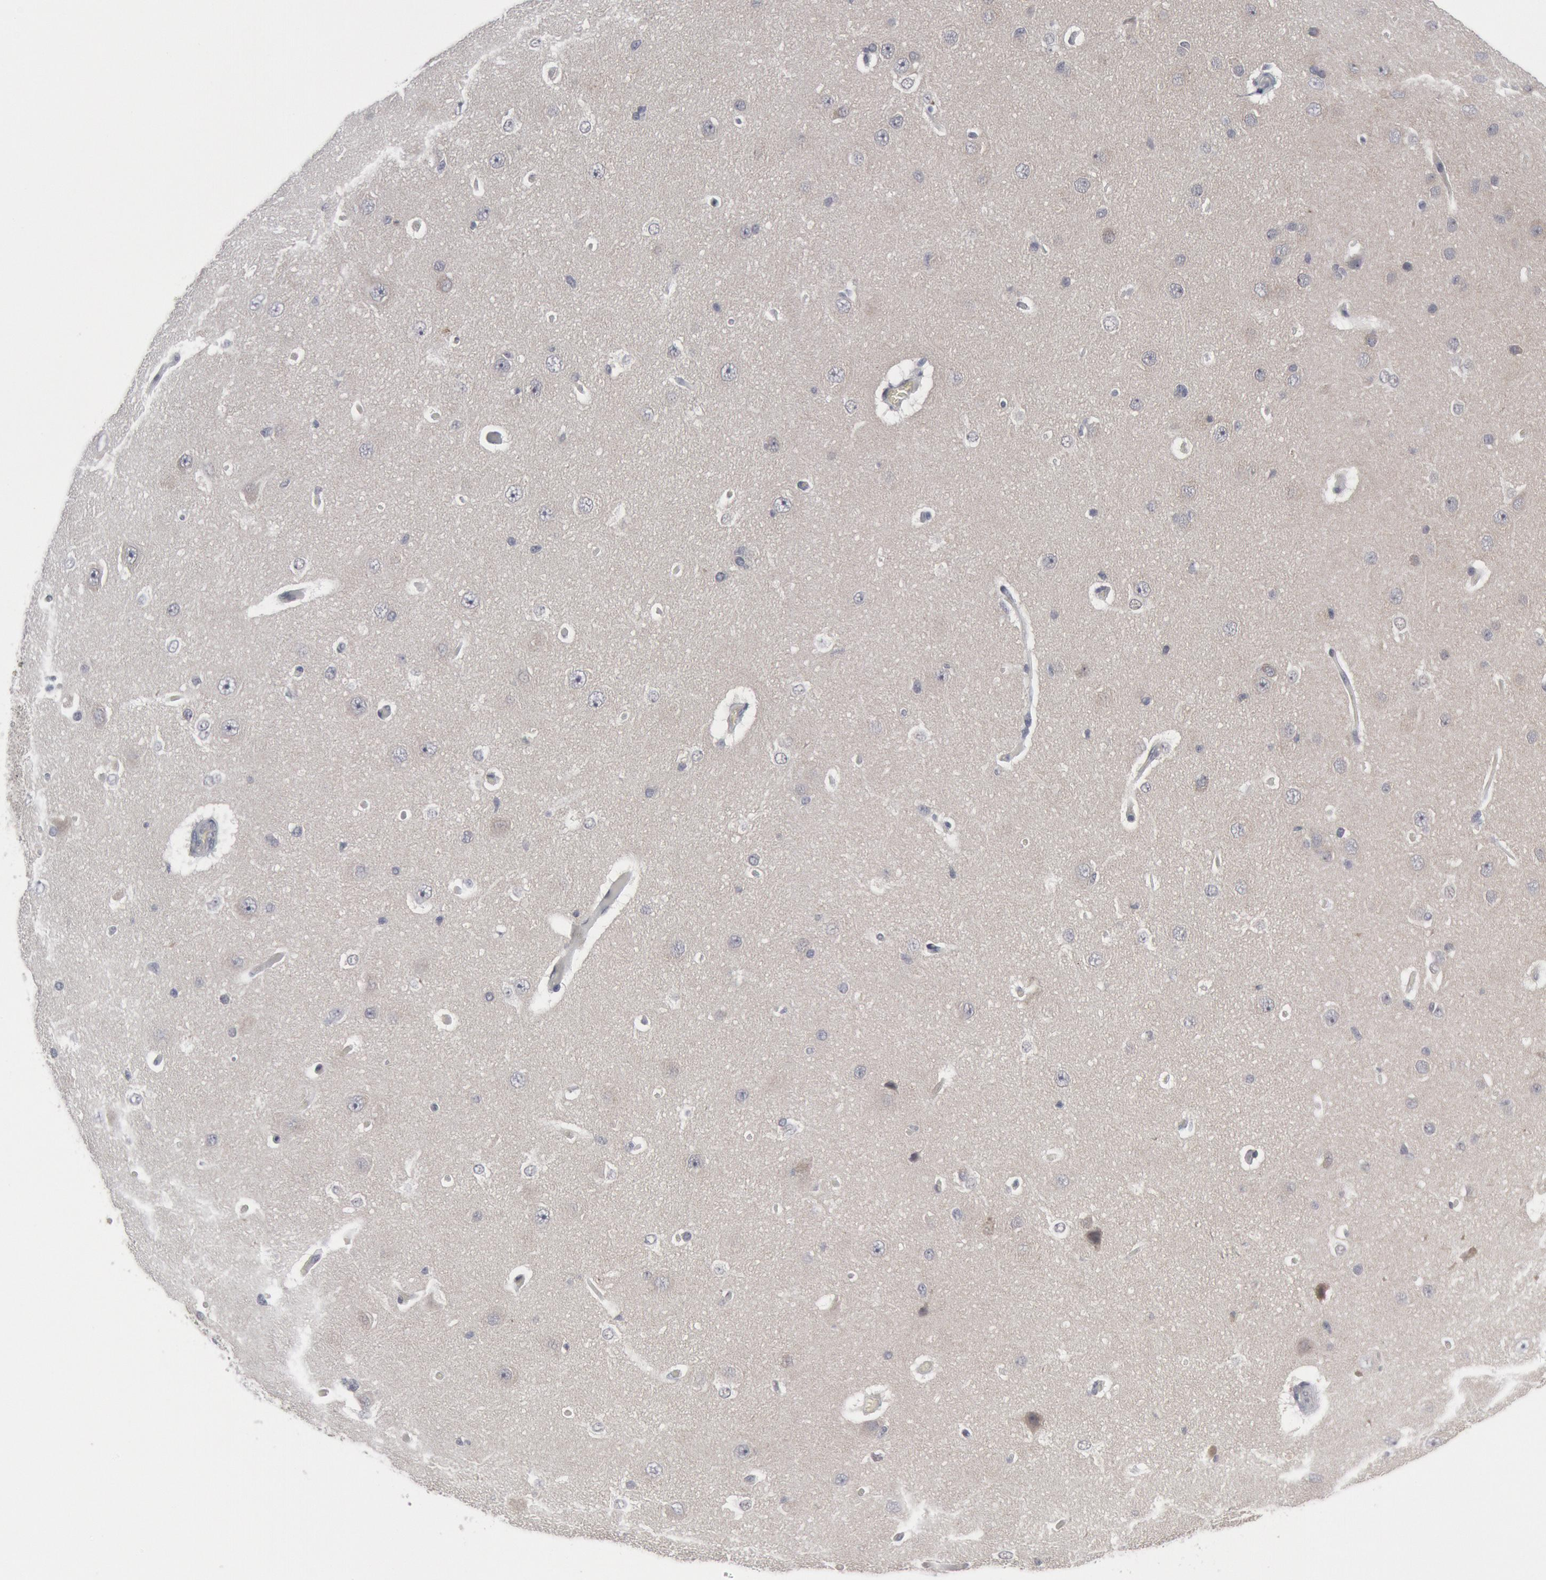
{"staining": {"intensity": "weak", "quantity": "25%-75%", "location": "nuclear"}, "tissue": "cerebral cortex", "cell_type": "Endothelial cells", "image_type": "normal", "snomed": [{"axis": "morphology", "description": "Normal tissue, NOS"}, {"axis": "topography", "description": "Cerebral cortex"}], "caption": "High-magnification brightfield microscopy of benign cerebral cortex stained with DAB (3,3'-diaminobenzidine) (brown) and counterstained with hematoxylin (blue). endothelial cells exhibit weak nuclear expression is identified in about25%-75% of cells.", "gene": "FOXO1", "patient": {"sex": "female", "age": 45}}